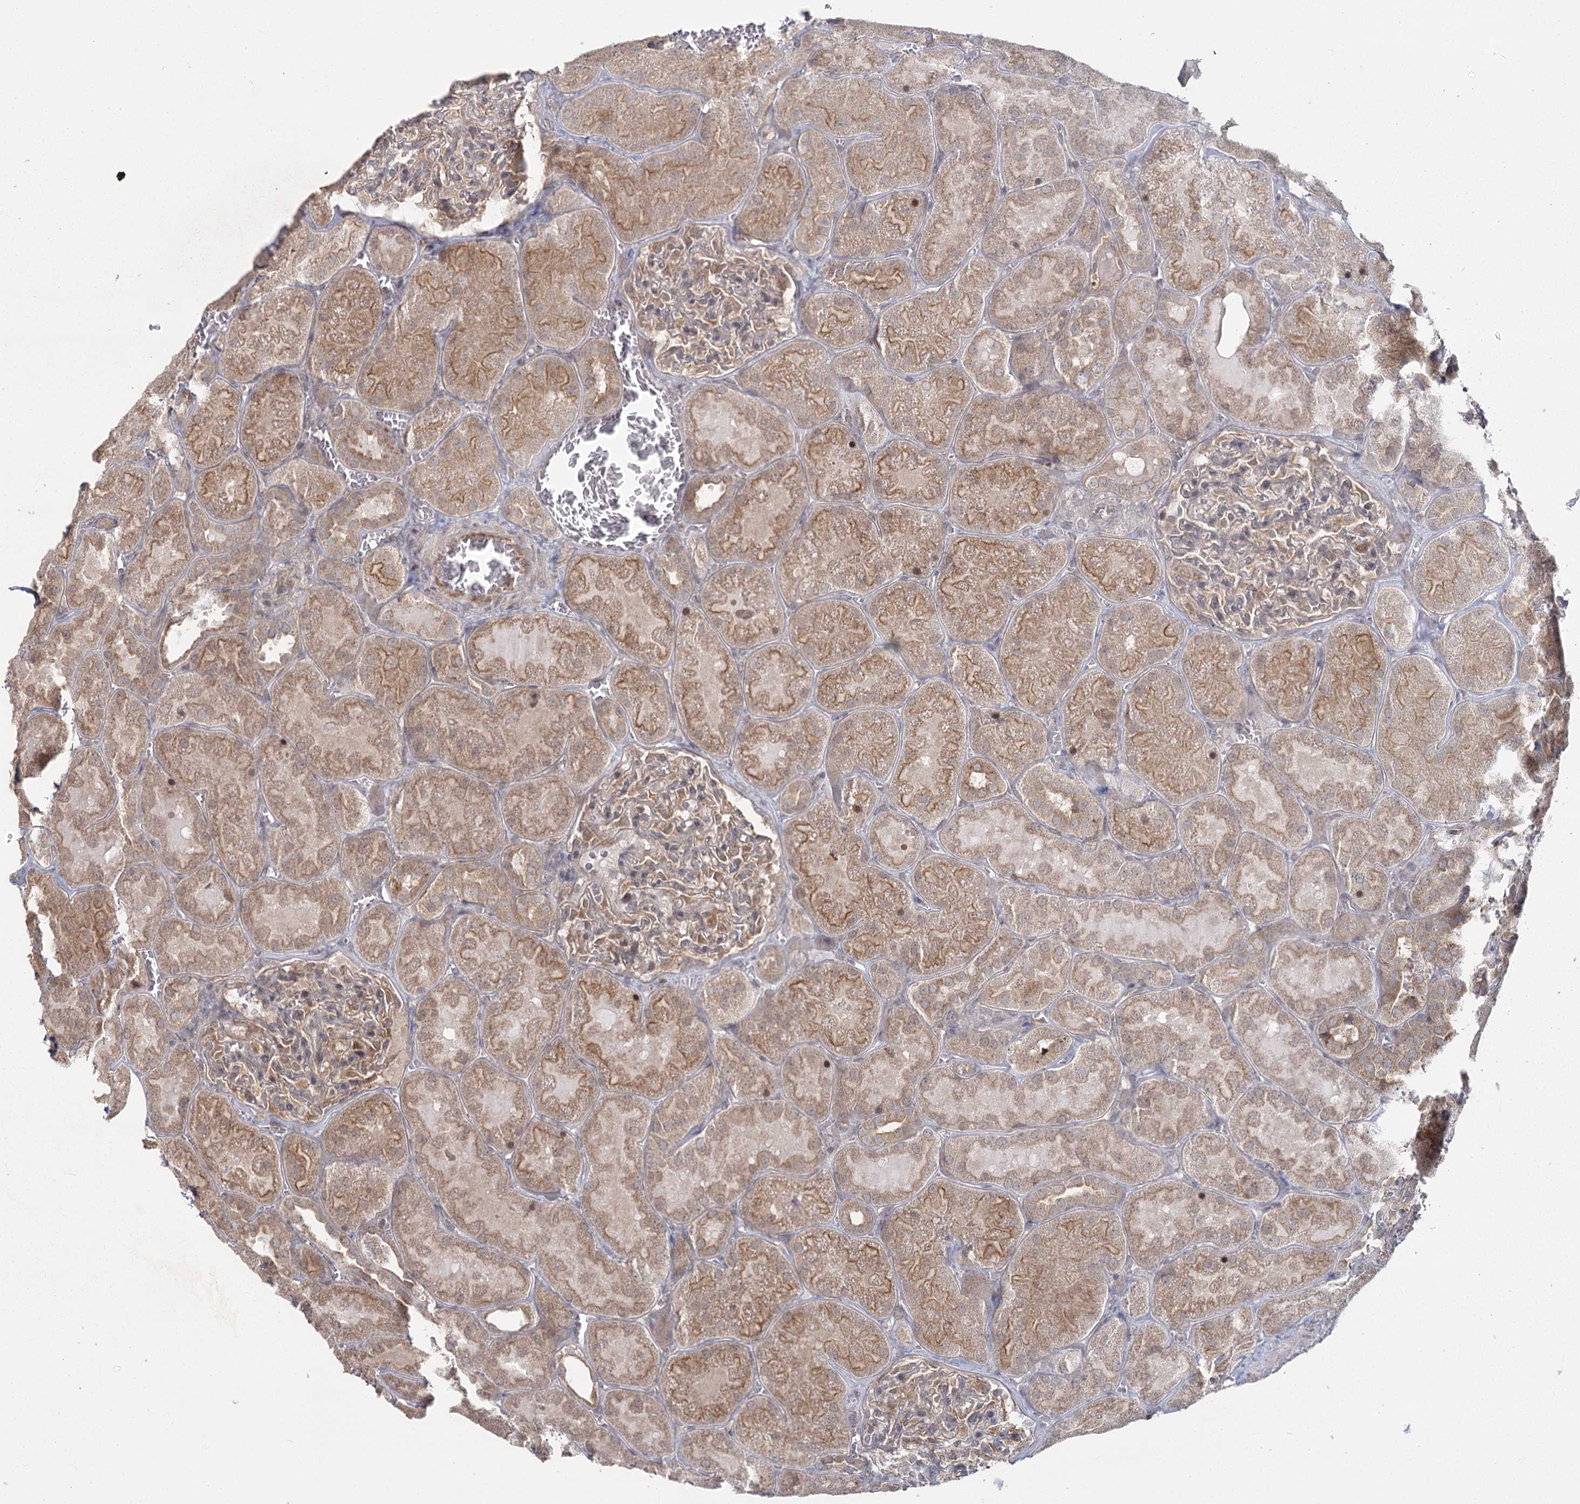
{"staining": {"intensity": "moderate", "quantity": "<25%", "location": "cytoplasmic/membranous"}, "tissue": "kidney", "cell_type": "Cells in glomeruli", "image_type": "normal", "snomed": [{"axis": "morphology", "description": "Normal tissue, NOS"}, {"axis": "topography", "description": "Kidney"}], "caption": "The histopathology image reveals staining of benign kidney, revealing moderate cytoplasmic/membranous protein positivity (brown color) within cells in glomeruli.", "gene": "AP2M1", "patient": {"sex": "male", "age": 28}}